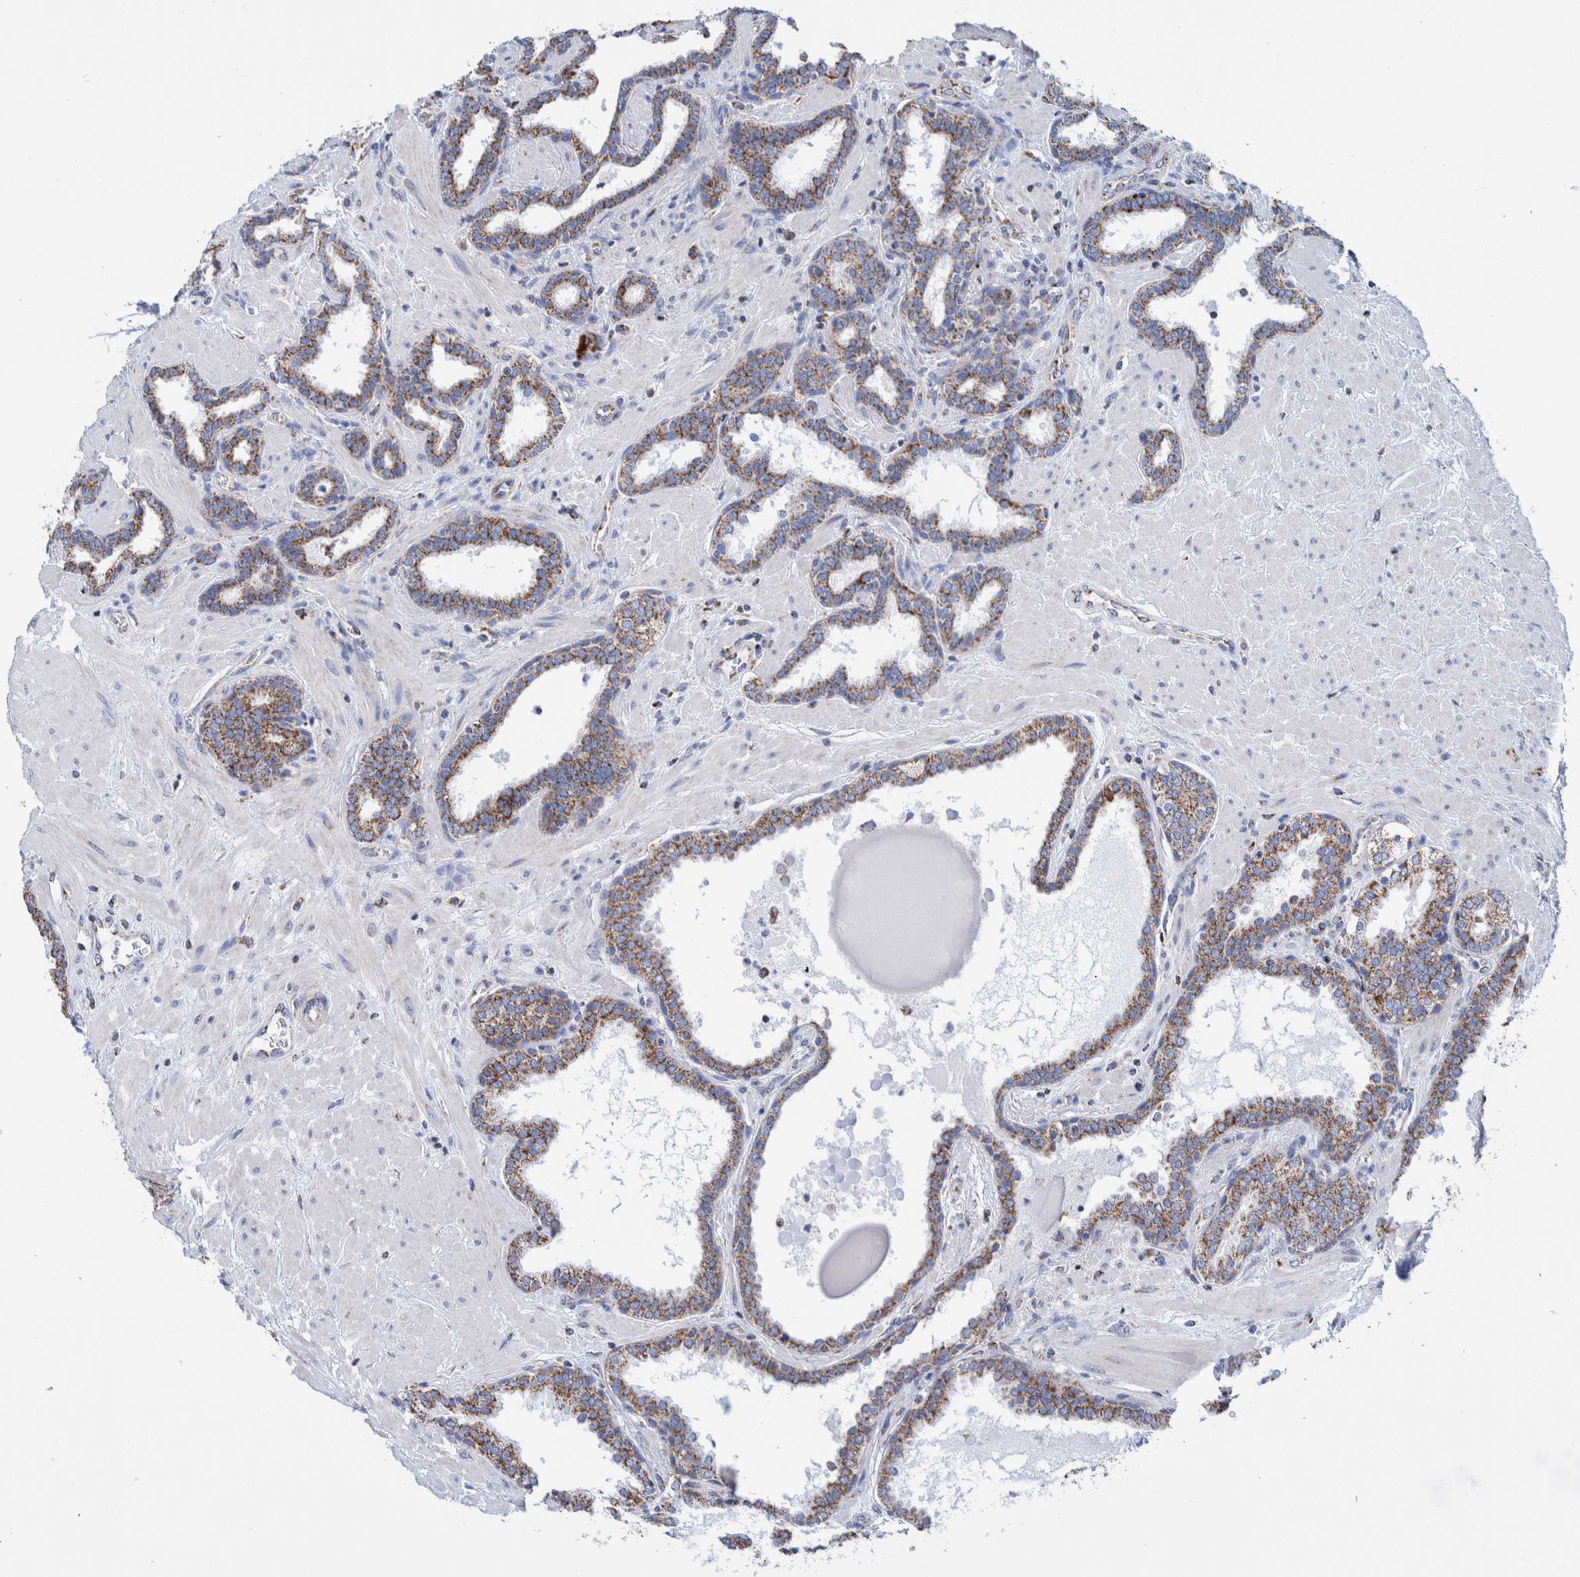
{"staining": {"intensity": "moderate", "quantity": ">75%", "location": "cytoplasmic/membranous"}, "tissue": "prostate", "cell_type": "Glandular cells", "image_type": "normal", "snomed": [{"axis": "morphology", "description": "Normal tissue, NOS"}, {"axis": "topography", "description": "Prostate"}], "caption": "IHC micrograph of benign prostate: prostate stained using immunohistochemistry (IHC) exhibits medium levels of moderate protein expression localized specifically in the cytoplasmic/membranous of glandular cells, appearing as a cytoplasmic/membranous brown color.", "gene": "DECR1", "patient": {"sex": "male", "age": 51}}